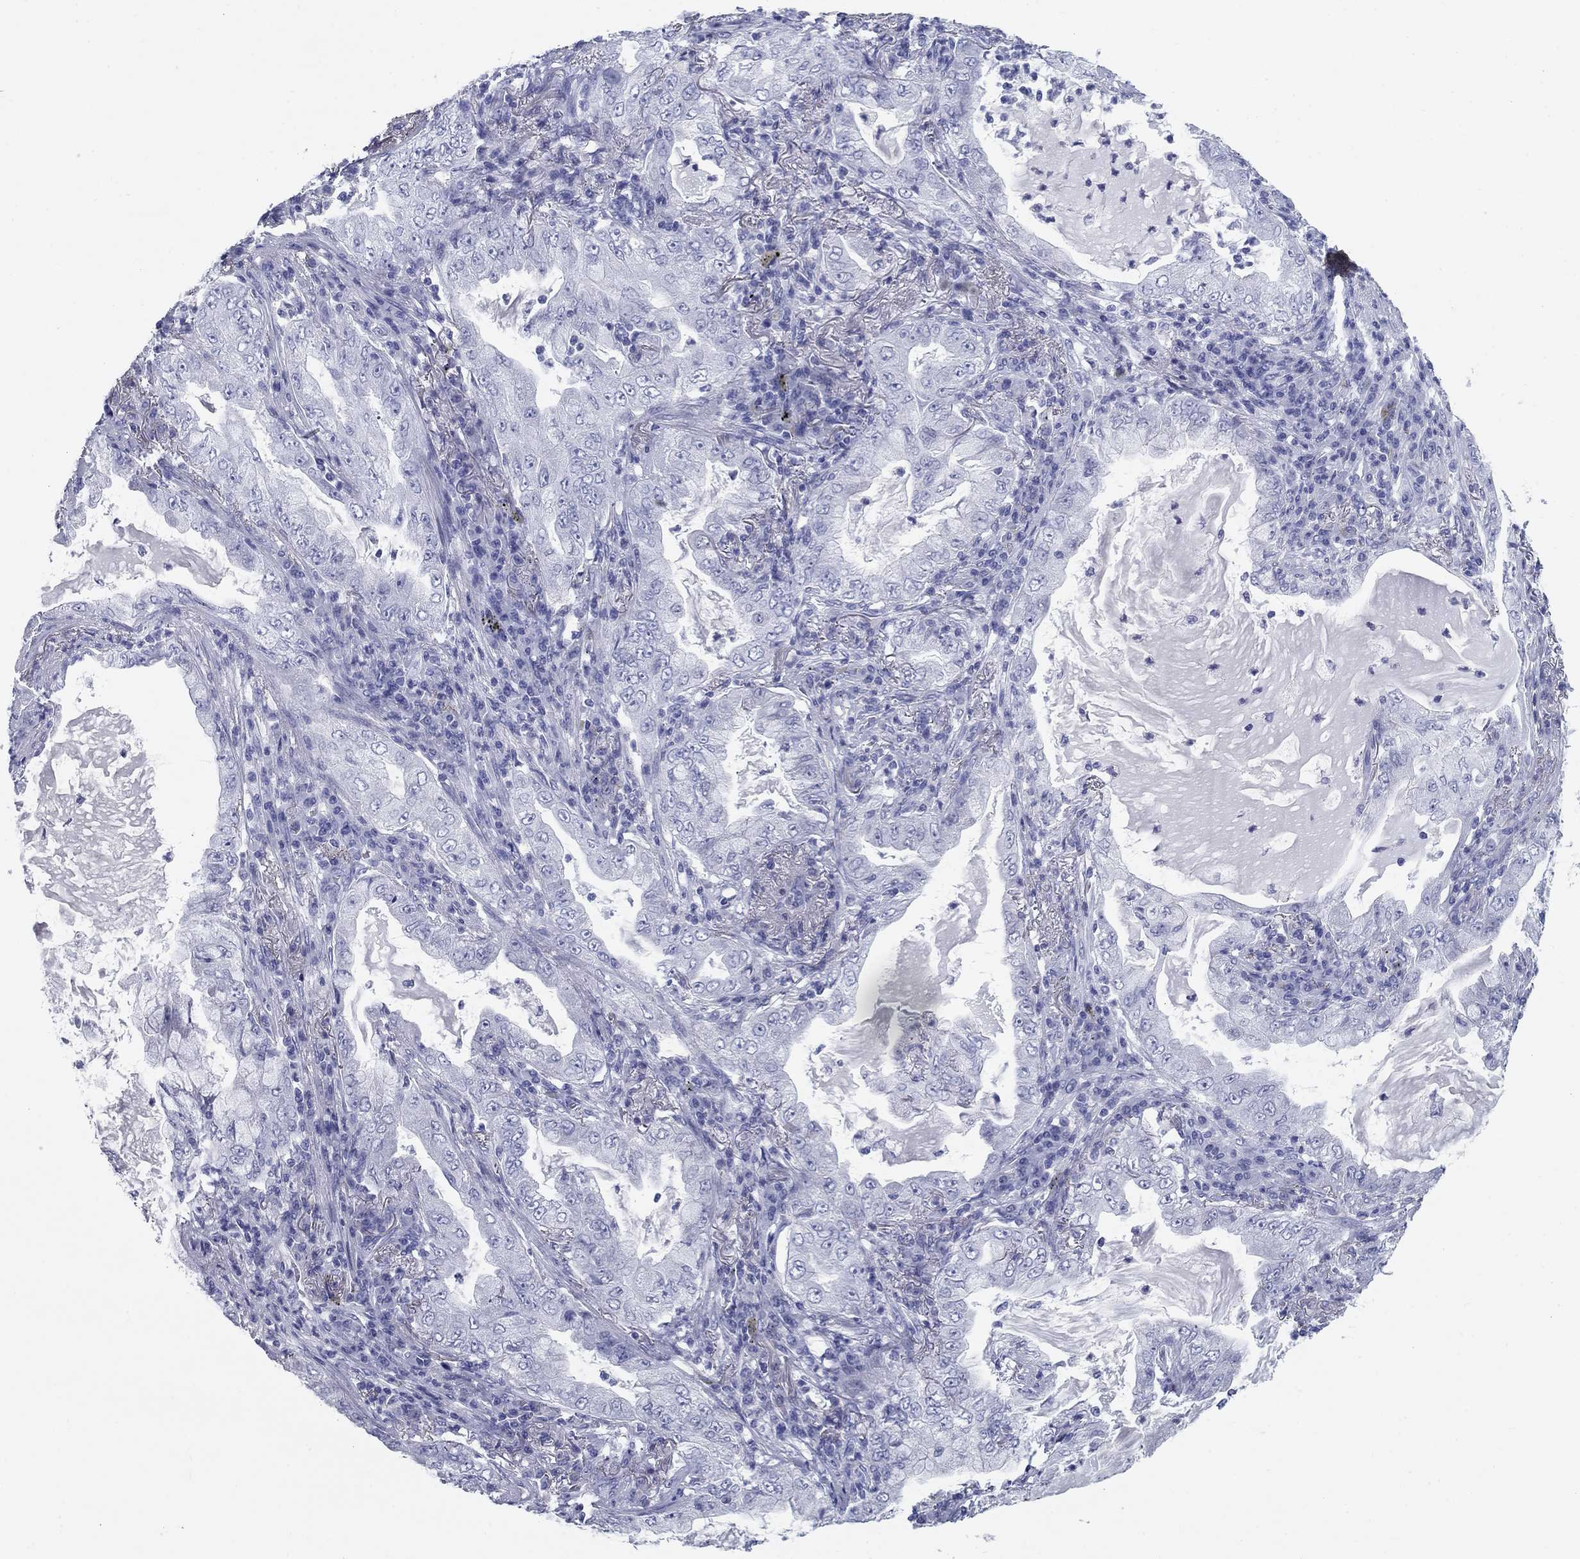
{"staining": {"intensity": "negative", "quantity": "none", "location": "none"}, "tissue": "lung cancer", "cell_type": "Tumor cells", "image_type": "cancer", "snomed": [{"axis": "morphology", "description": "Adenocarcinoma, NOS"}, {"axis": "topography", "description": "Lung"}], "caption": "This photomicrograph is of adenocarcinoma (lung) stained with immunohistochemistry to label a protein in brown with the nuclei are counter-stained blue. There is no staining in tumor cells. Brightfield microscopy of immunohistochemistry stained with DAB (brown) and hematoxylin (blue), captured at high magnification.", "gene": "NPPA", "patient": {"sex": "female", "age": 73}}